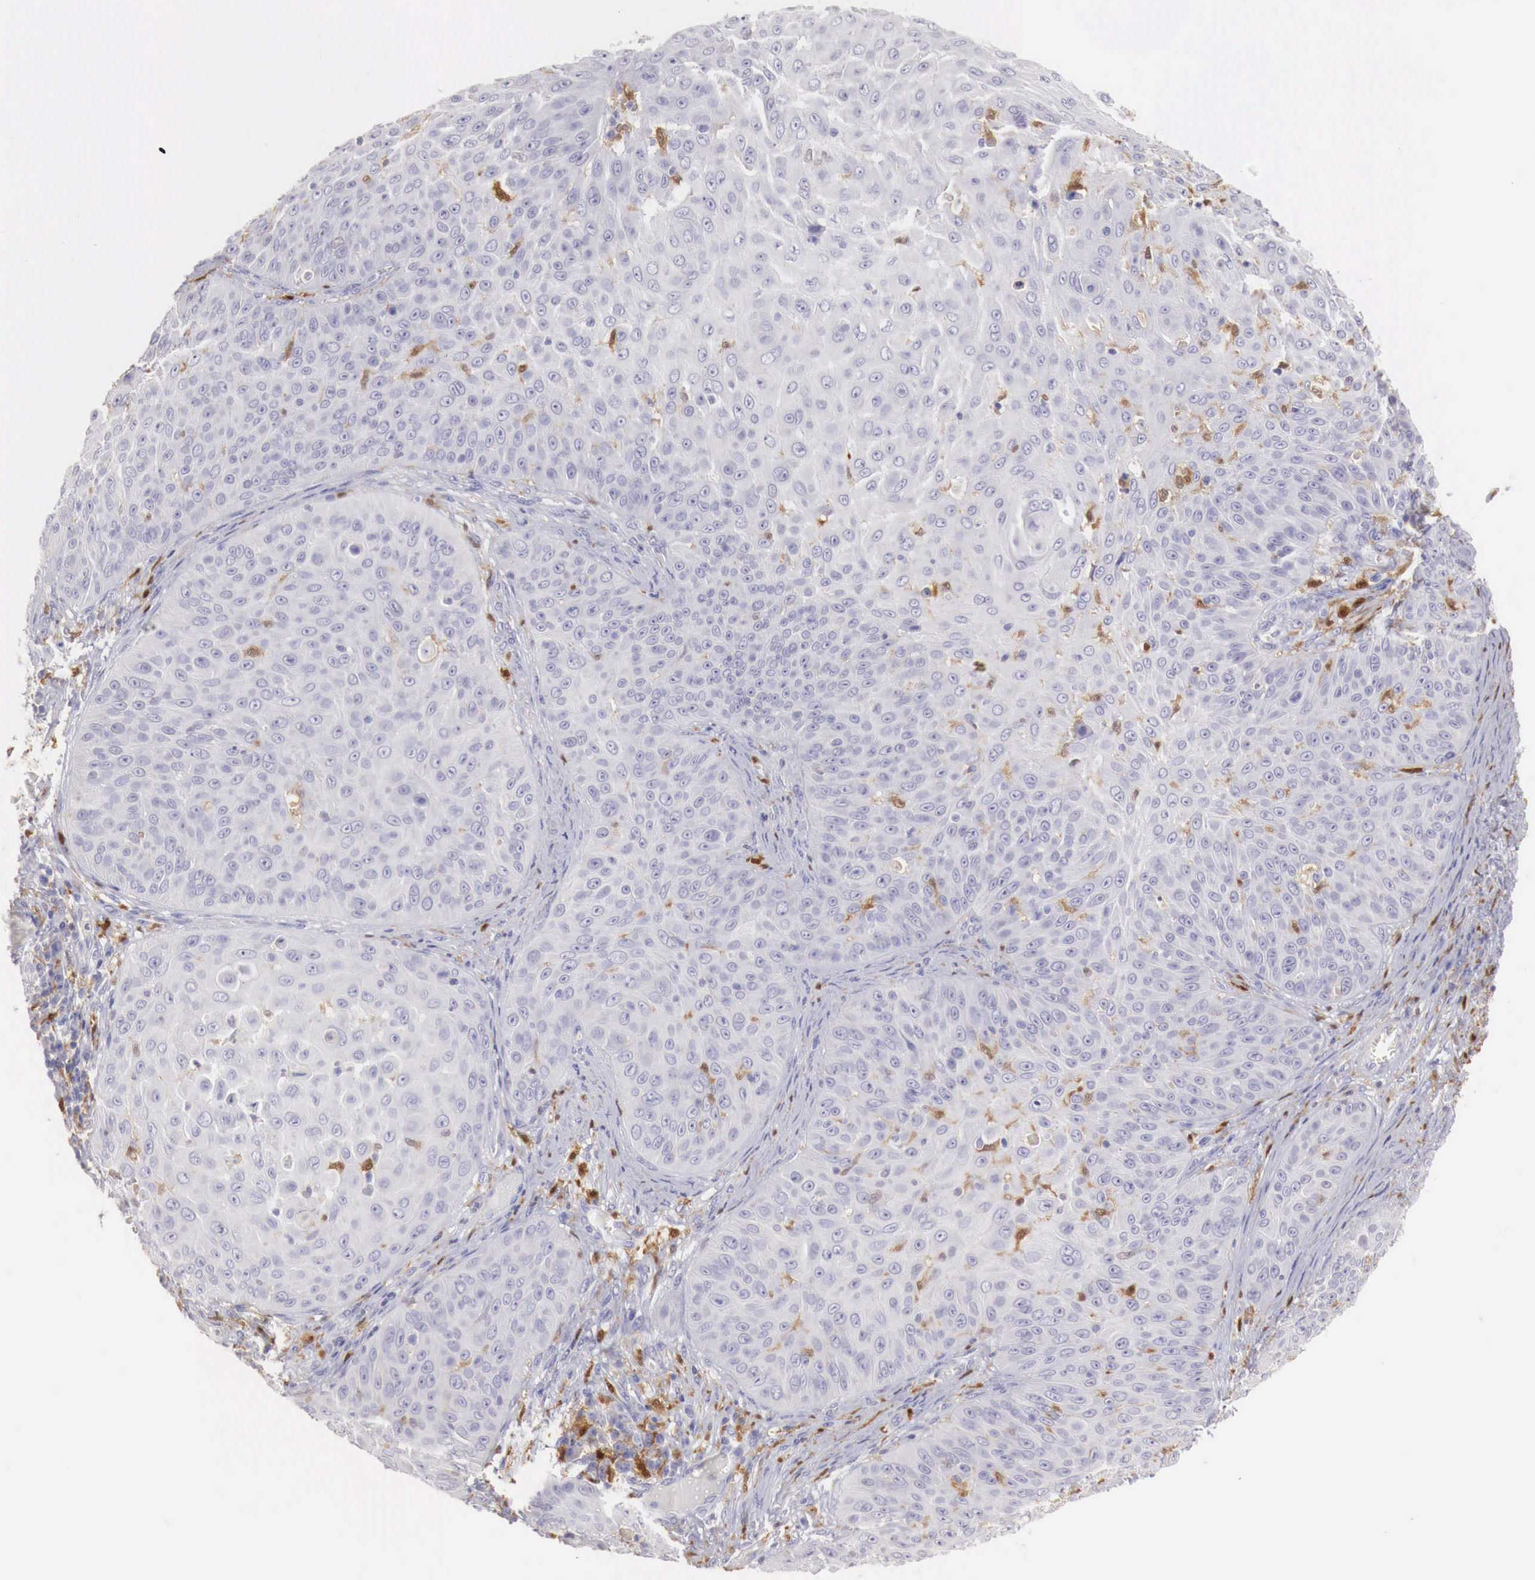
{"staining": {"intensity": "negative", "quantity": "none", "location": "none"}, "tissue": "skin cancer", "cell_type": "Tumor cells", "image_type": "cancer", "snomed": [{"axis": "morphology", "description": "Squamous cell carcinoma, NOS"}, {"axis": "topography", "description": "Skin"}], "caption": "The IHC micrograph has no significant expression in tumor cells of skin cancer tissue. (DAB IHC, high magnification).", "gene": "RENBP", "patient": {"sex": "male", "age": 82}}